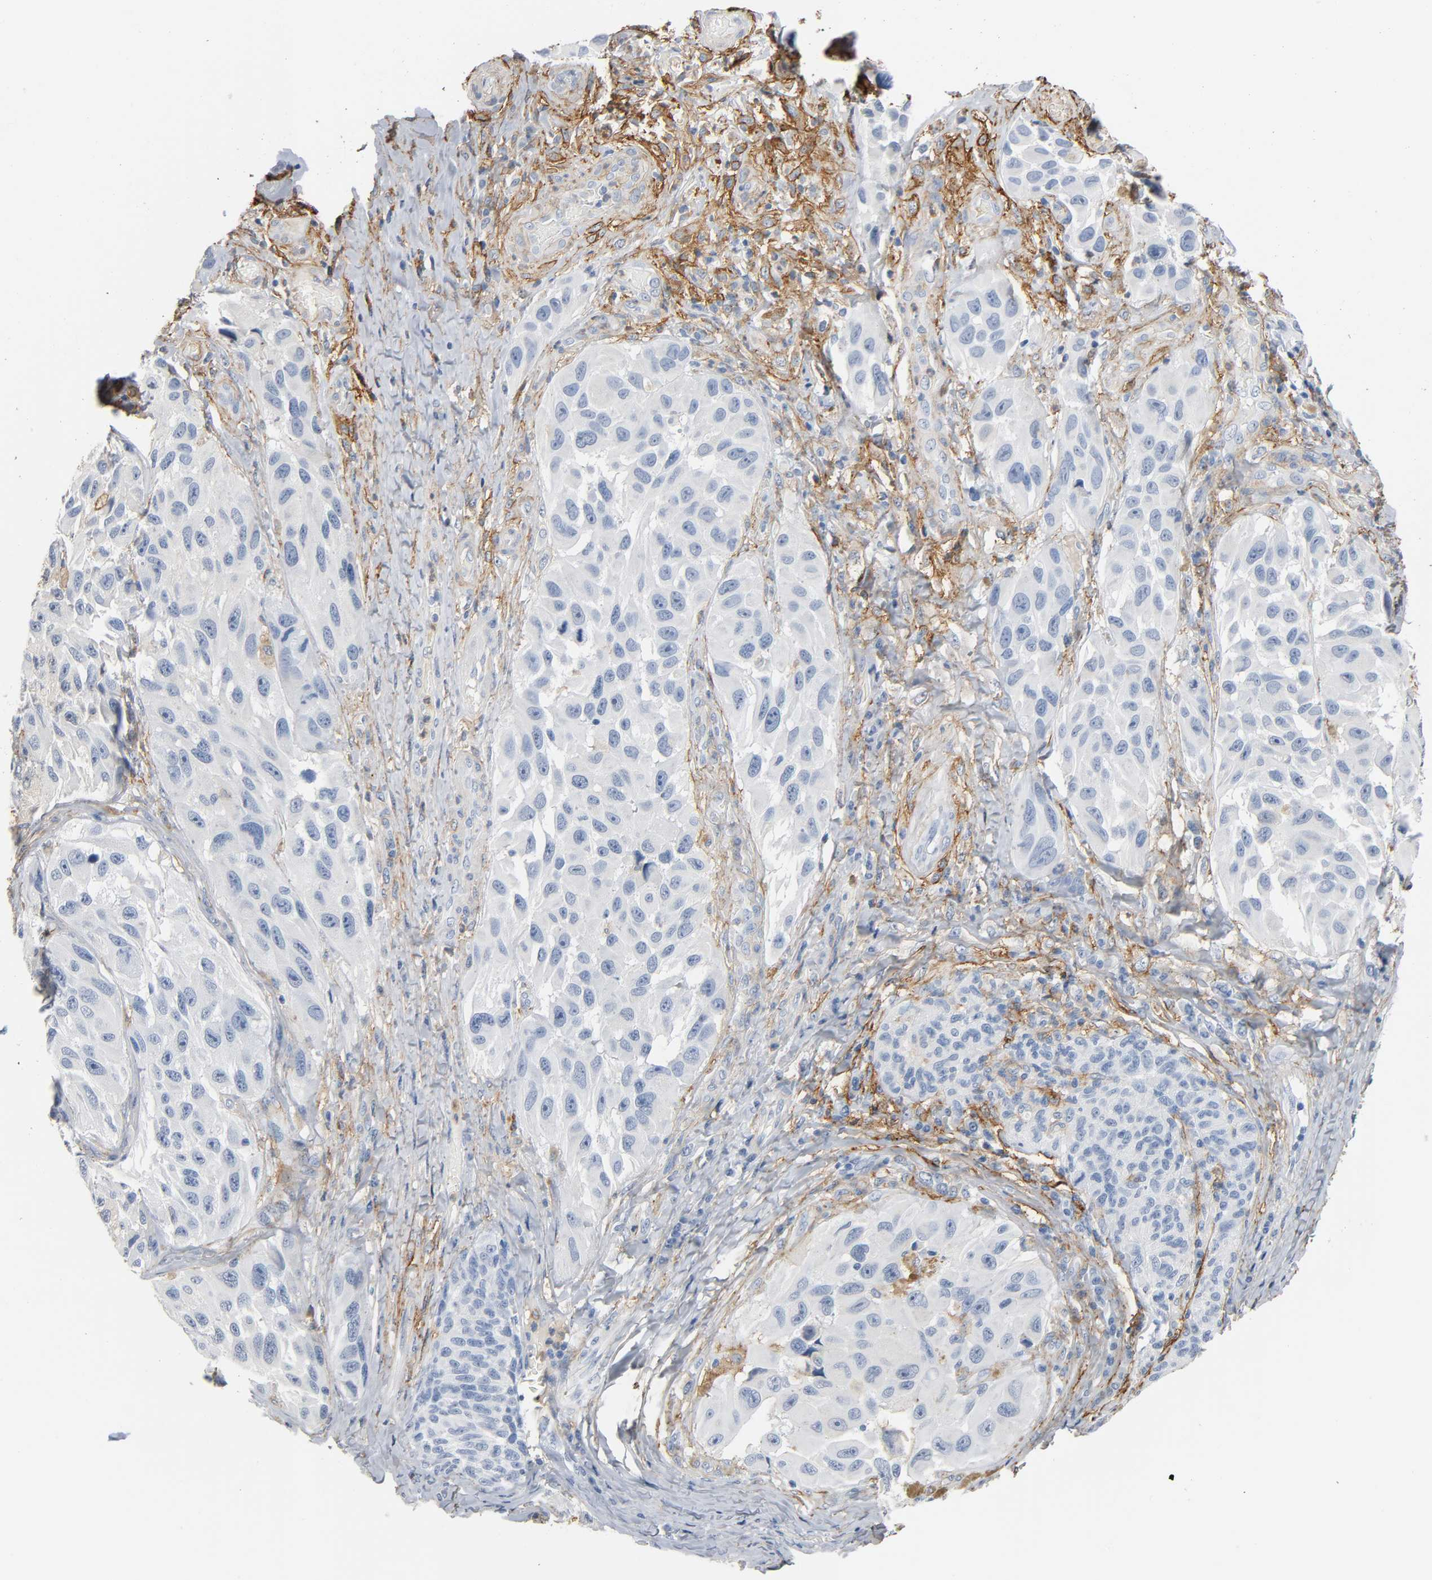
{"staining": {"intensity": "negative", "quantity": "none", "location": "none"}, "tissue": "melanoma", "cell_type": "Tumor cells", "image_type": "cancer", "snomed": [{"axis": "morphology", "description": "Malignant melanoma, NOS"}, {"axis": "topography", "description": "Skin"}], "caption": "IHC histopathology image of neoplastic tissue: human melanoma stained with DAB demonstrates no significant protein positivity in tumor cells.", "gene": "ANPEP", "patient": {"sex": "female", "age": 73}}